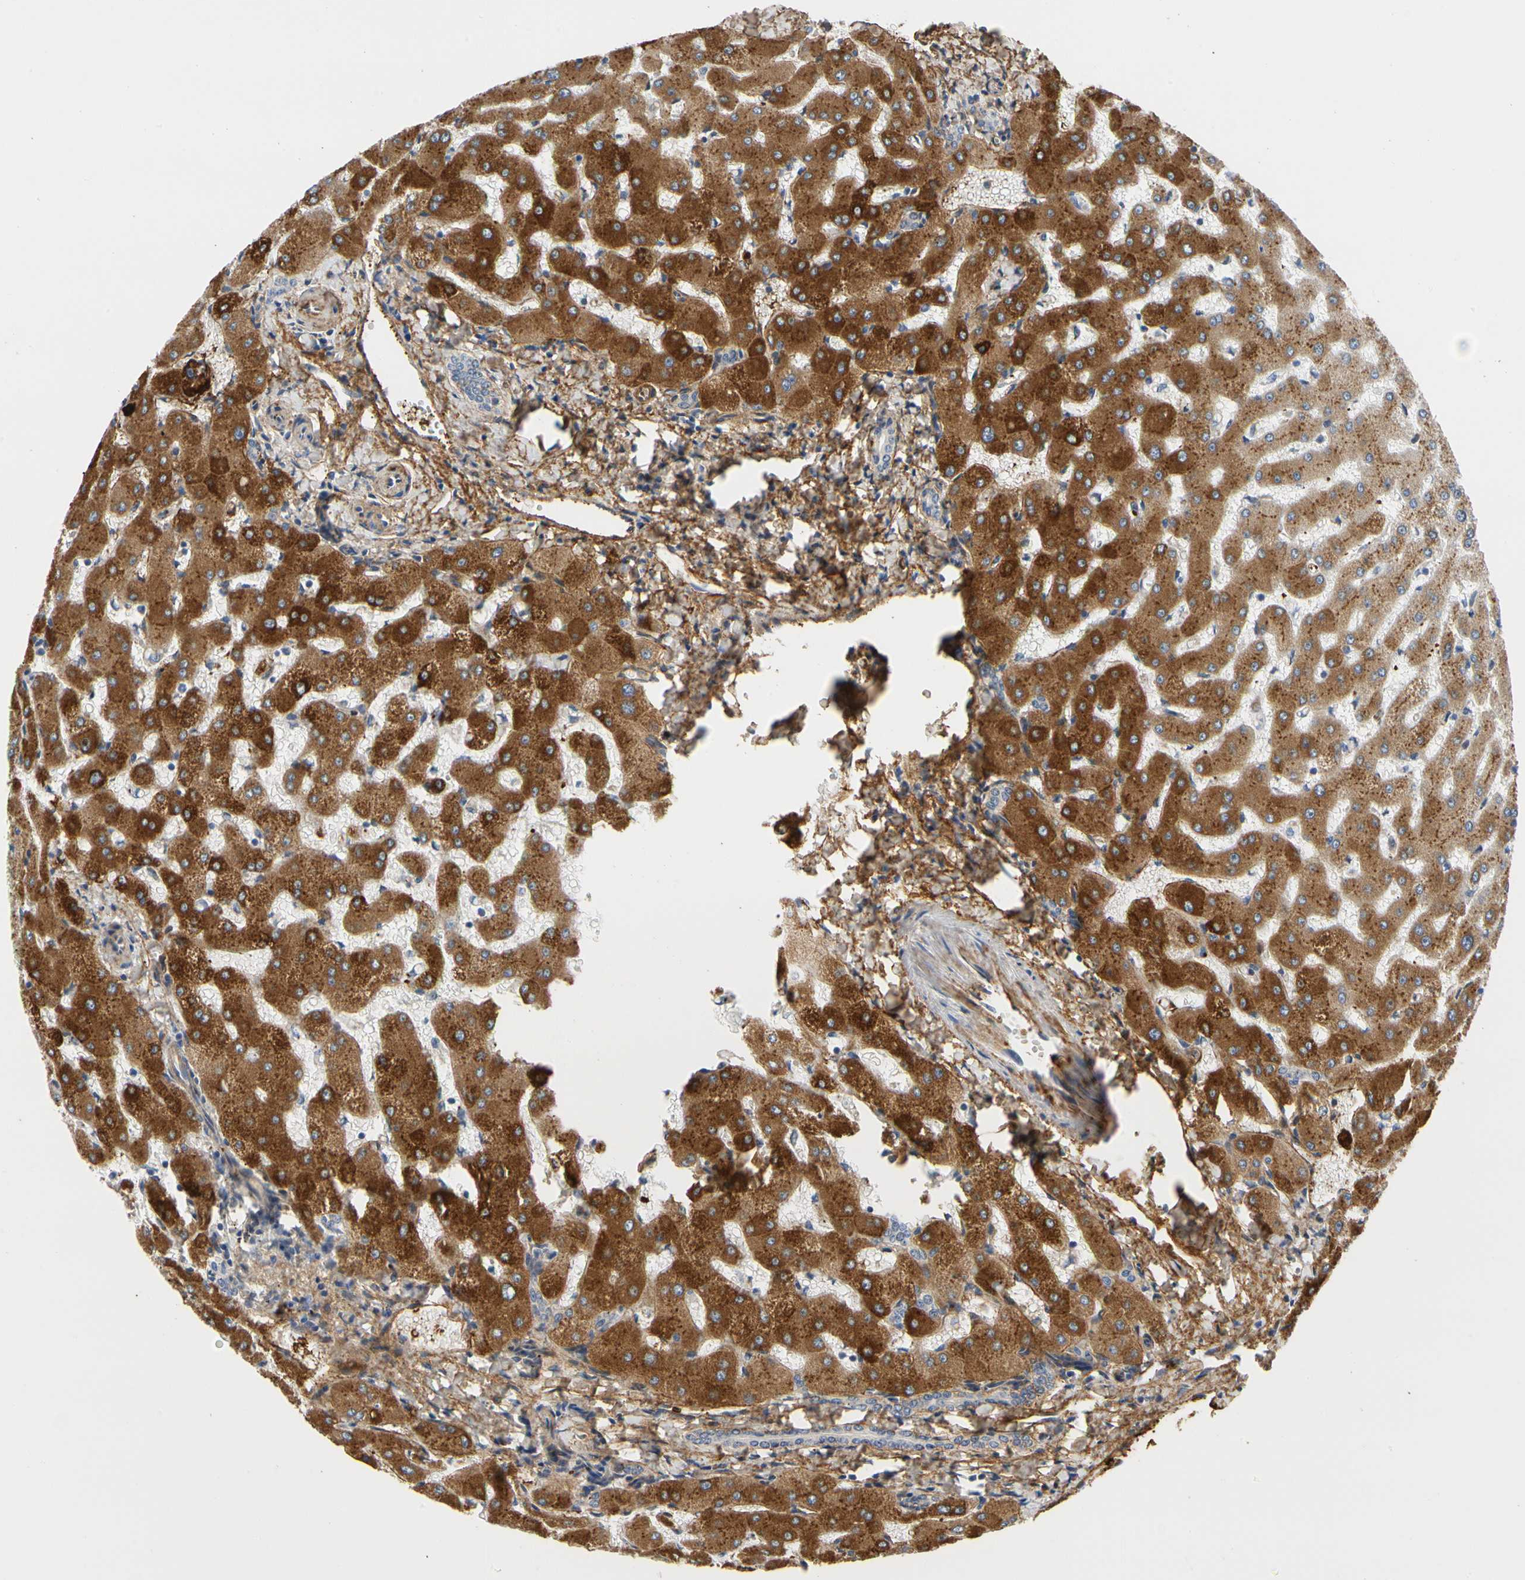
{"staining": {"intensity": "negative", "quantity": "none", "location": "none"}, "tissue": "liver", "cell_type": "Cholangiocytes", "image_type": "normal", "snomed": [{"axis": "morphology", "description": "Normal tissue, NOS"}, {"axis": "topography", "description": "Liver"}], "caption": "Immunohistochemical staining of unremarkable human liver exhibits no significant staining in cholangiocytes.", "gene": "FGB", "patient": {"sex": "female", "age": 63}}